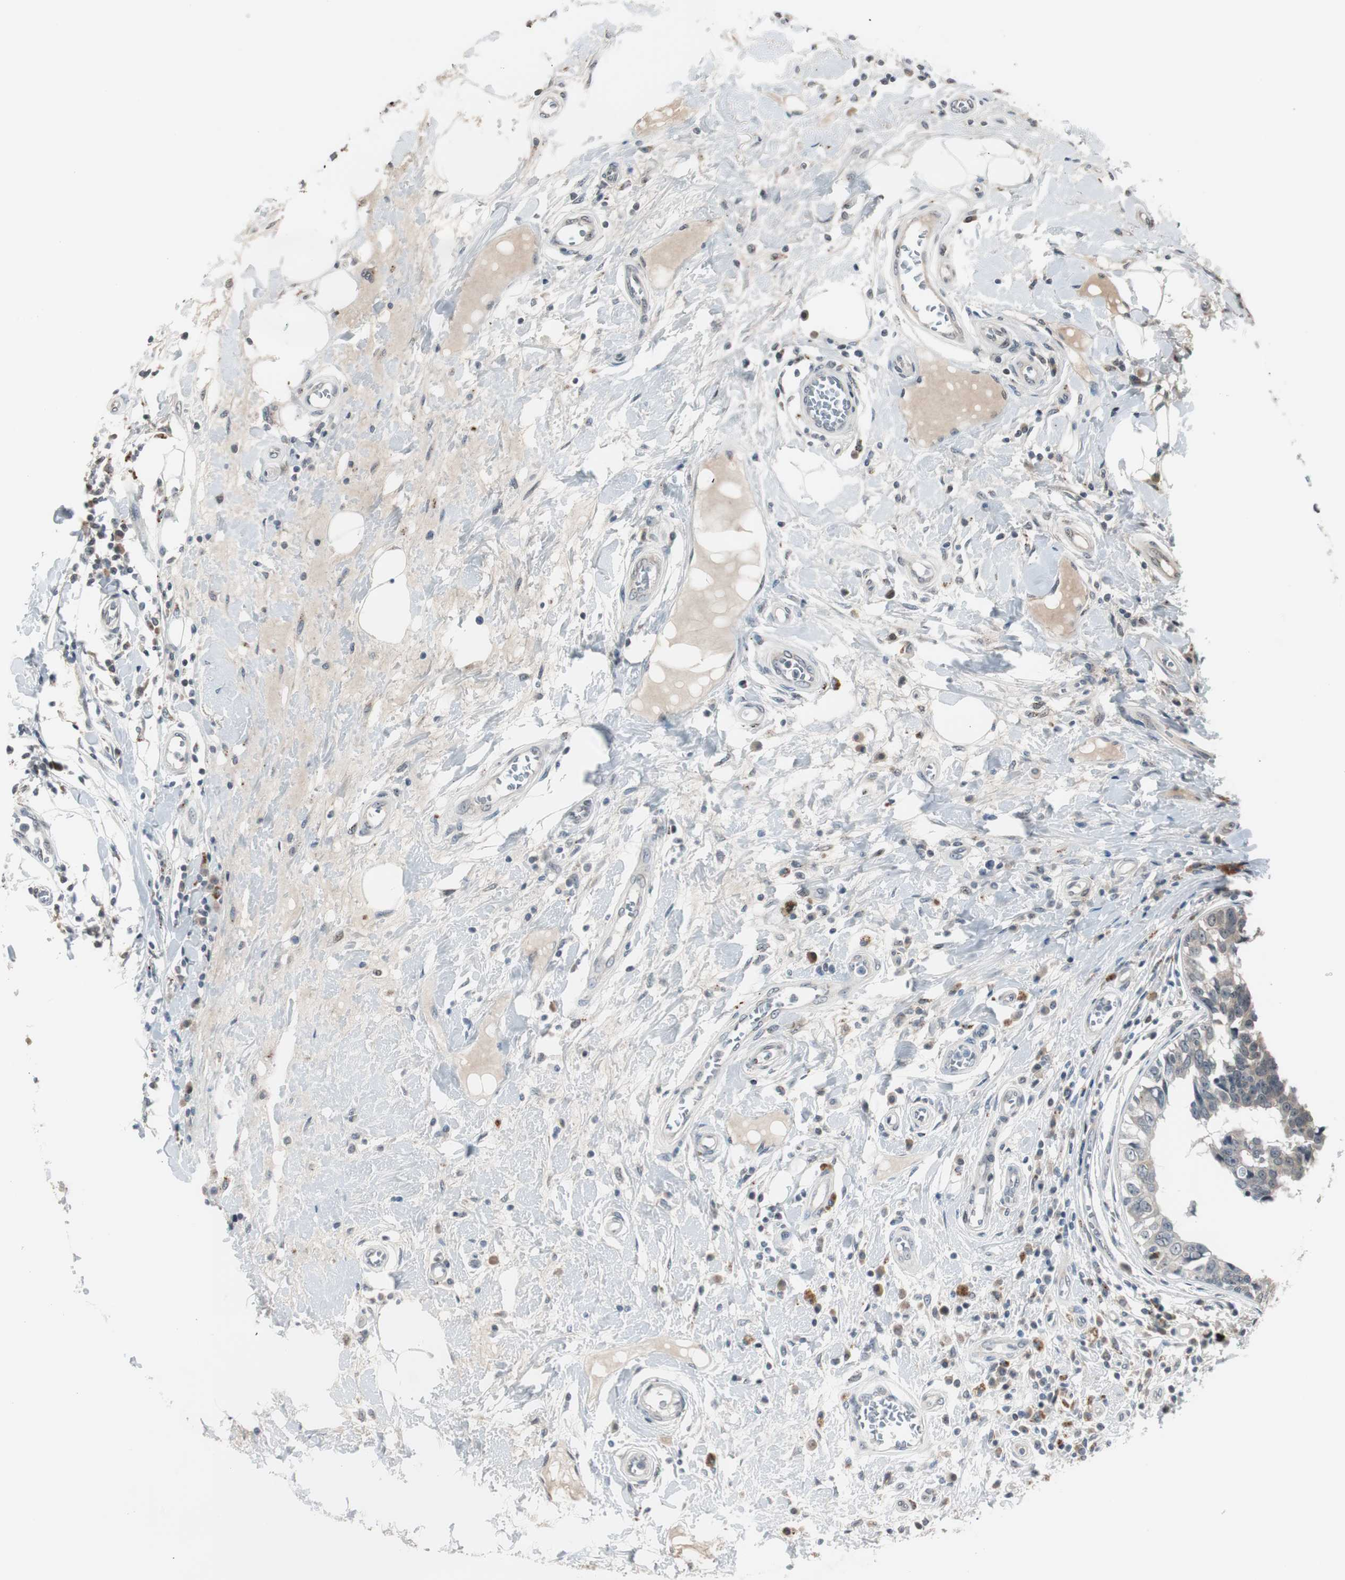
{"staining": {"intensity": "negative", "quantity": "none", "location": "none"}, "tissue": "breast cancer", "cell_type": "Tumor cells", "image_type": "cancer", "snomed": [{"axis": "morphology", "description": "Duct carcinoma"}, {"axis": "topography", "description": "Breast"}], "caption": "DAB immunohistochemical staining of intraductal carcinoma (breast) exhibits no significant positivity in tumor cells.", "gene": "BOLA1", "patient": {"sex": "female", "age": 27}}